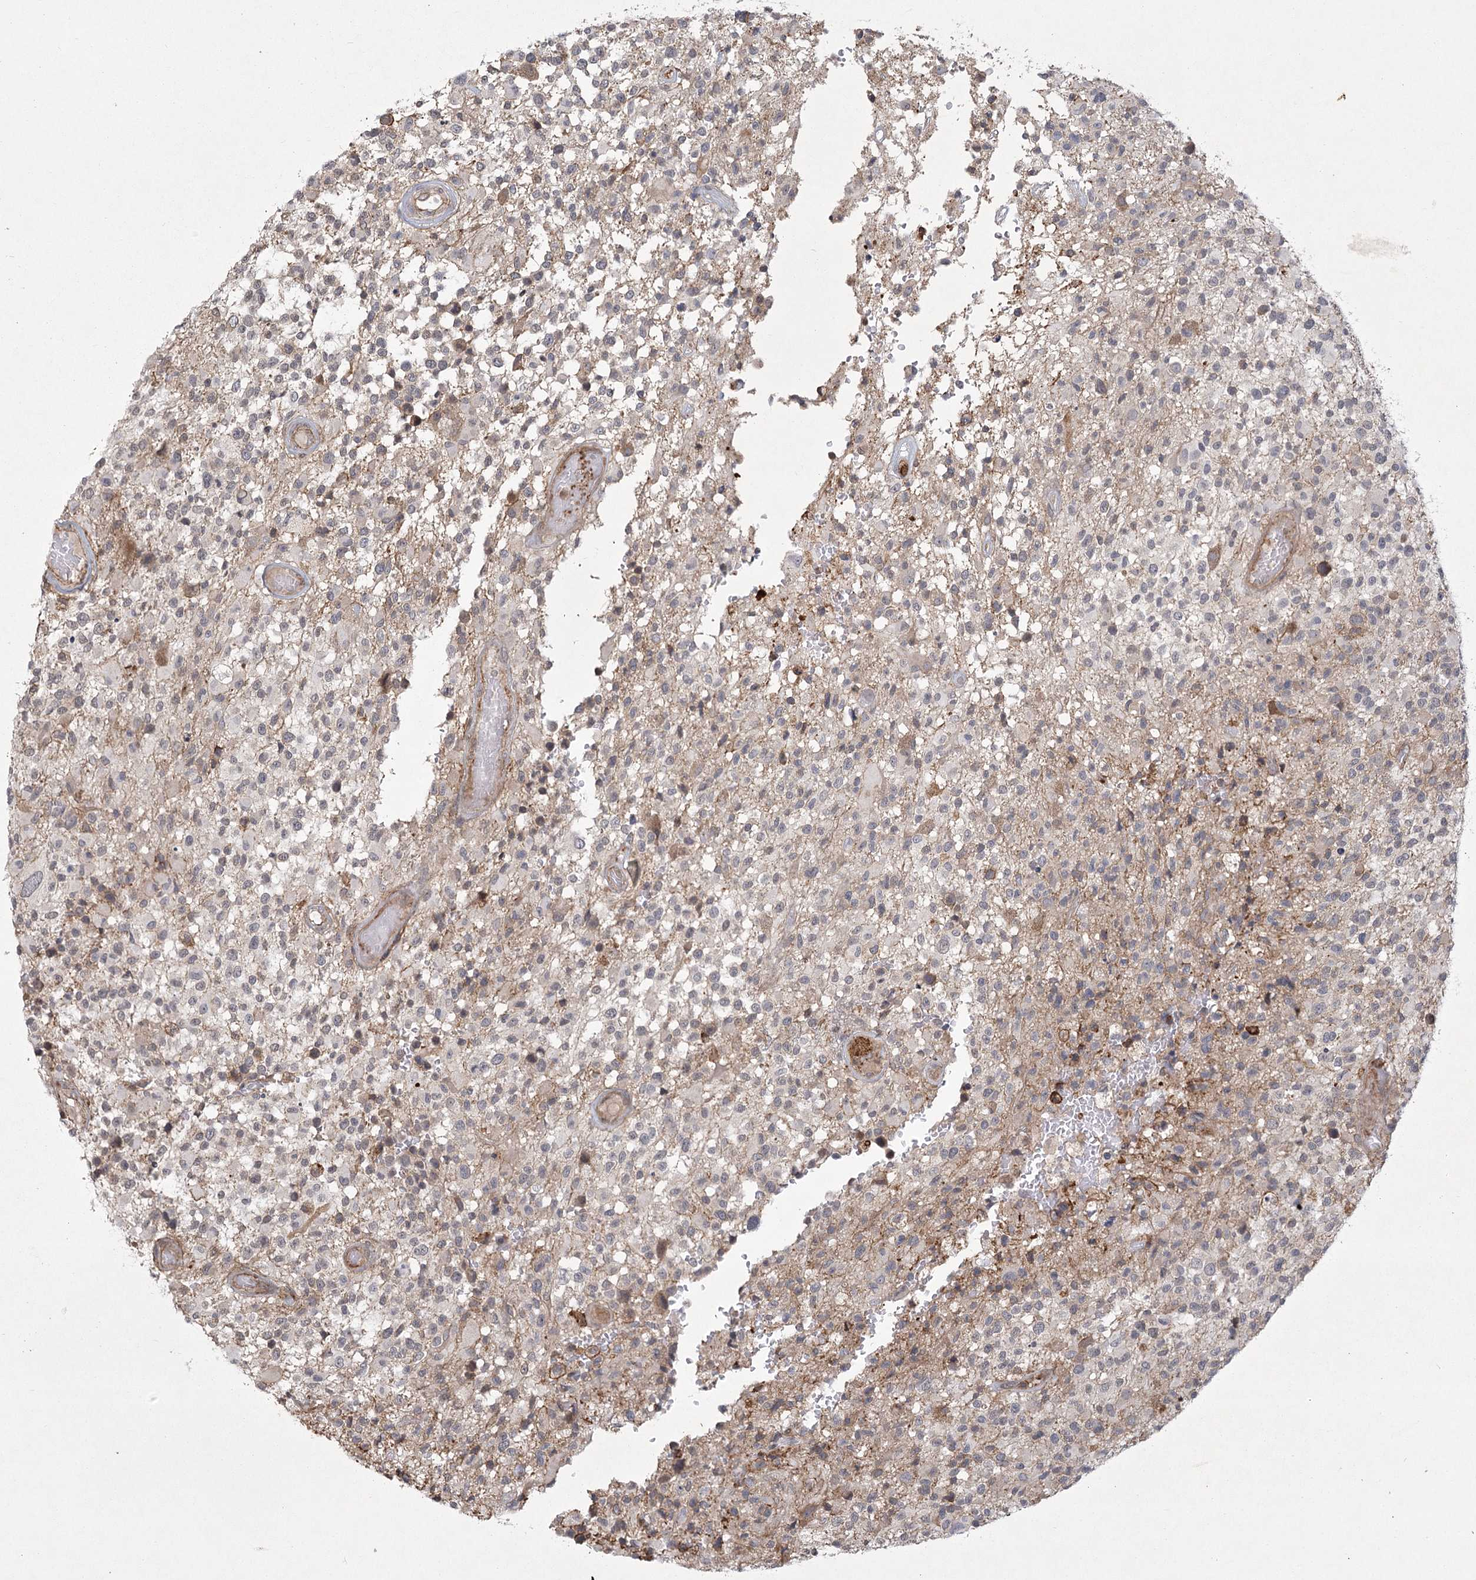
{"staining": {"intensity": "negative", "quantity": "none", "location": "none"}, "tissue": "glioma", "cell_type": "Tumor cells", "image_type": "cancer", "snomed": [{"axis": "morphology", "description": "Glioma, malignant, High grade"}, {"axis": "morphology", "description": "Glioblastoma, NOS"}, {"axis": "topography", "description": "Brain"}], "caption": "The immunohistochemistry (IHC) histopathology image has no significant staining in tumor cells of glioma tissue.", "gene": "MEPE", "patient": {"sex": "male", "age": 60}}